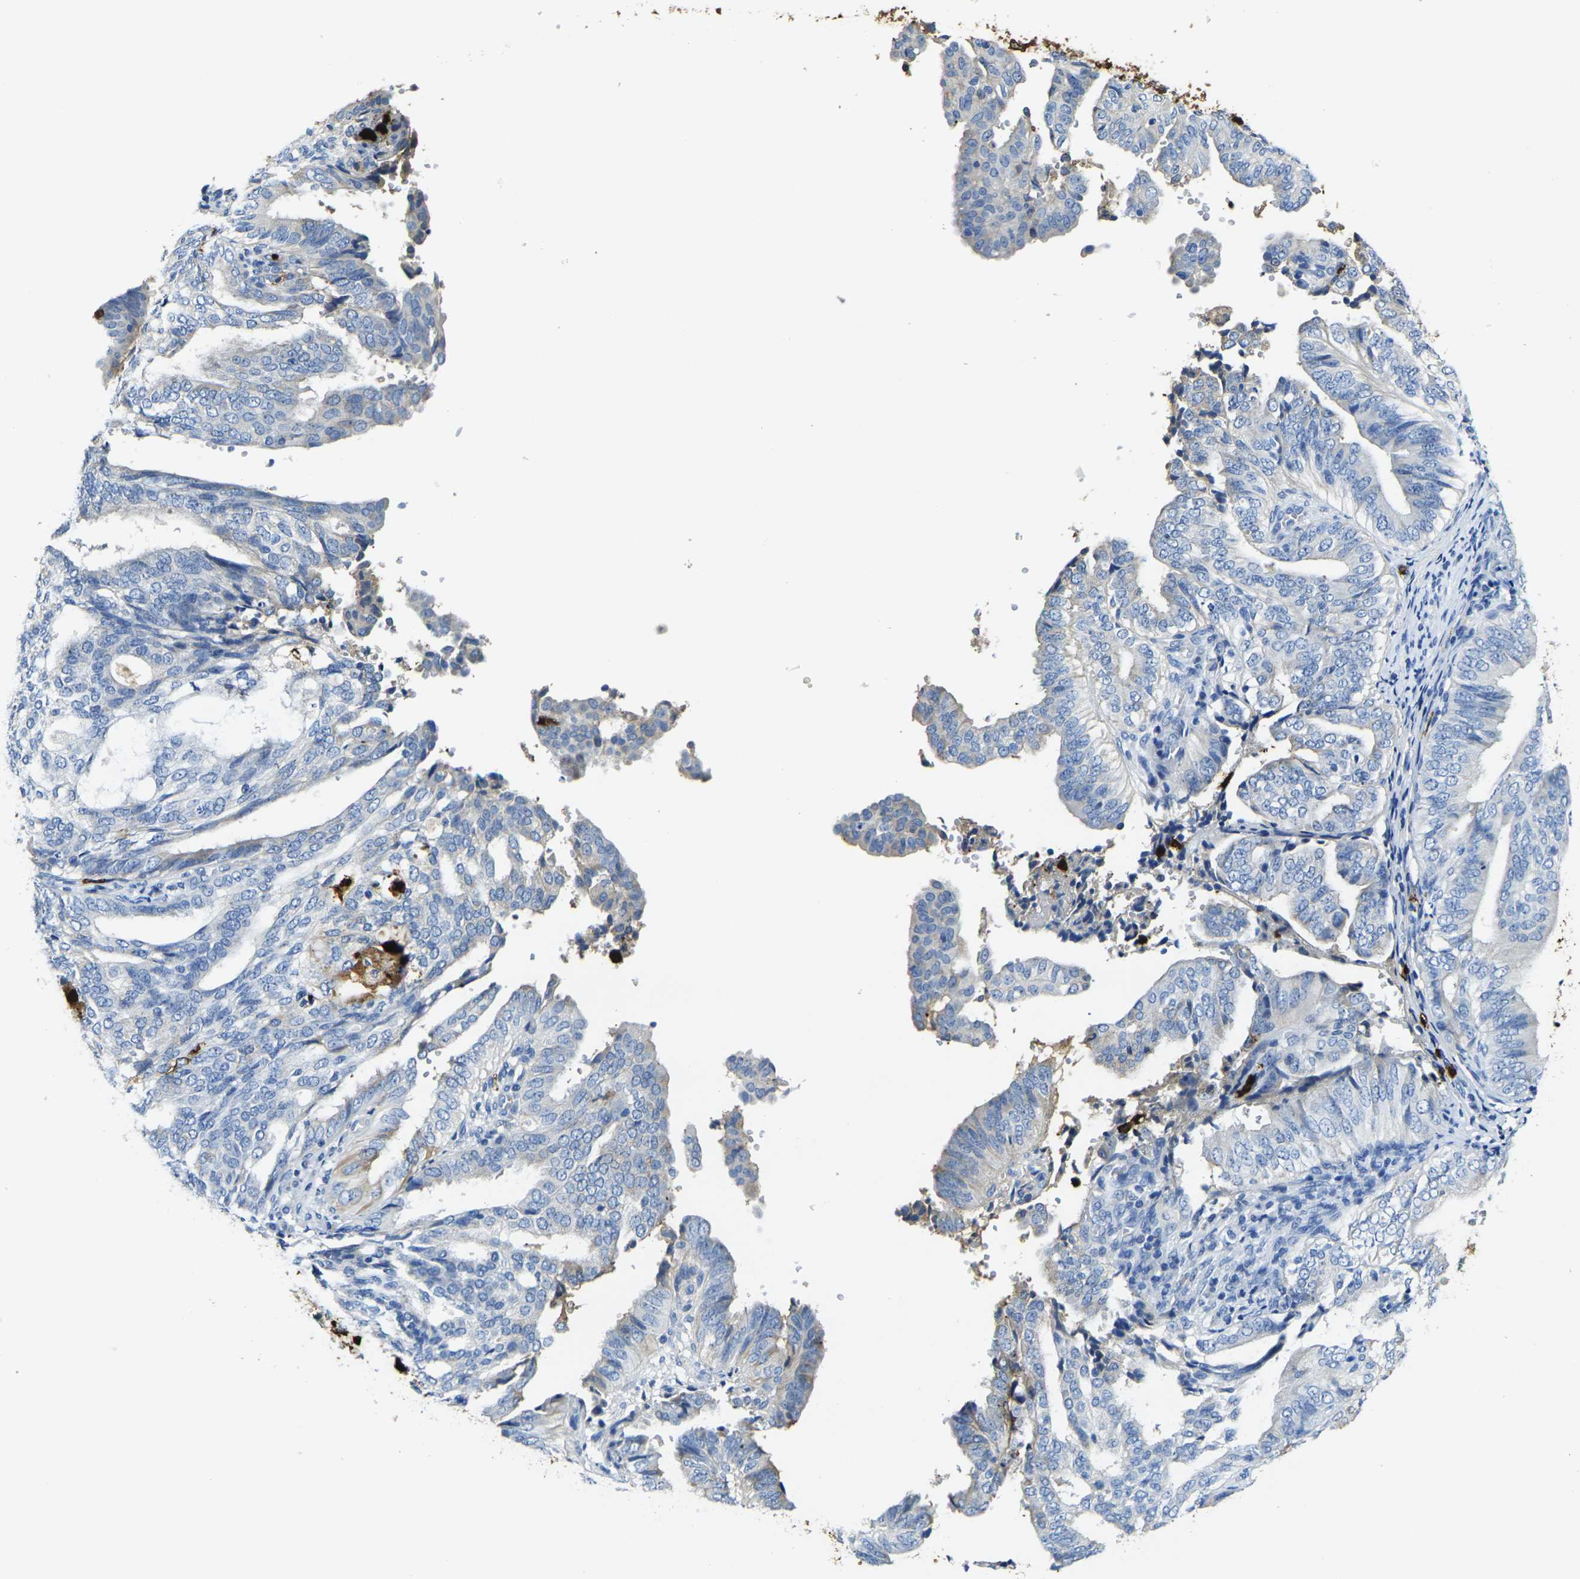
{"staining": {"intensity": "moderate", "quantity": "<25%", "location": "cytoplasmic/membranous"}, "tissue": "endometrial cancer", "cell_type": "Tumor cells", "image_type": "cancer", "snomed": [{"axis": "morphology", "description": "Adenocarcinoma, NOS"}, {"axis": "topography", "description": "Endometrium"}], "caption": "Immunohistochemical staining of adenocarcinoma (endometrial) shows low levels of moderate cytoplasmic/membranous protein expression in about <25% of tumor cells. (DAB (3,3'-diaminobenzidine) IHC, brown staining for protein, blue staining for nuclei).", "gene": "S100A9", "patient": {"sex": "female", "age": 58}}